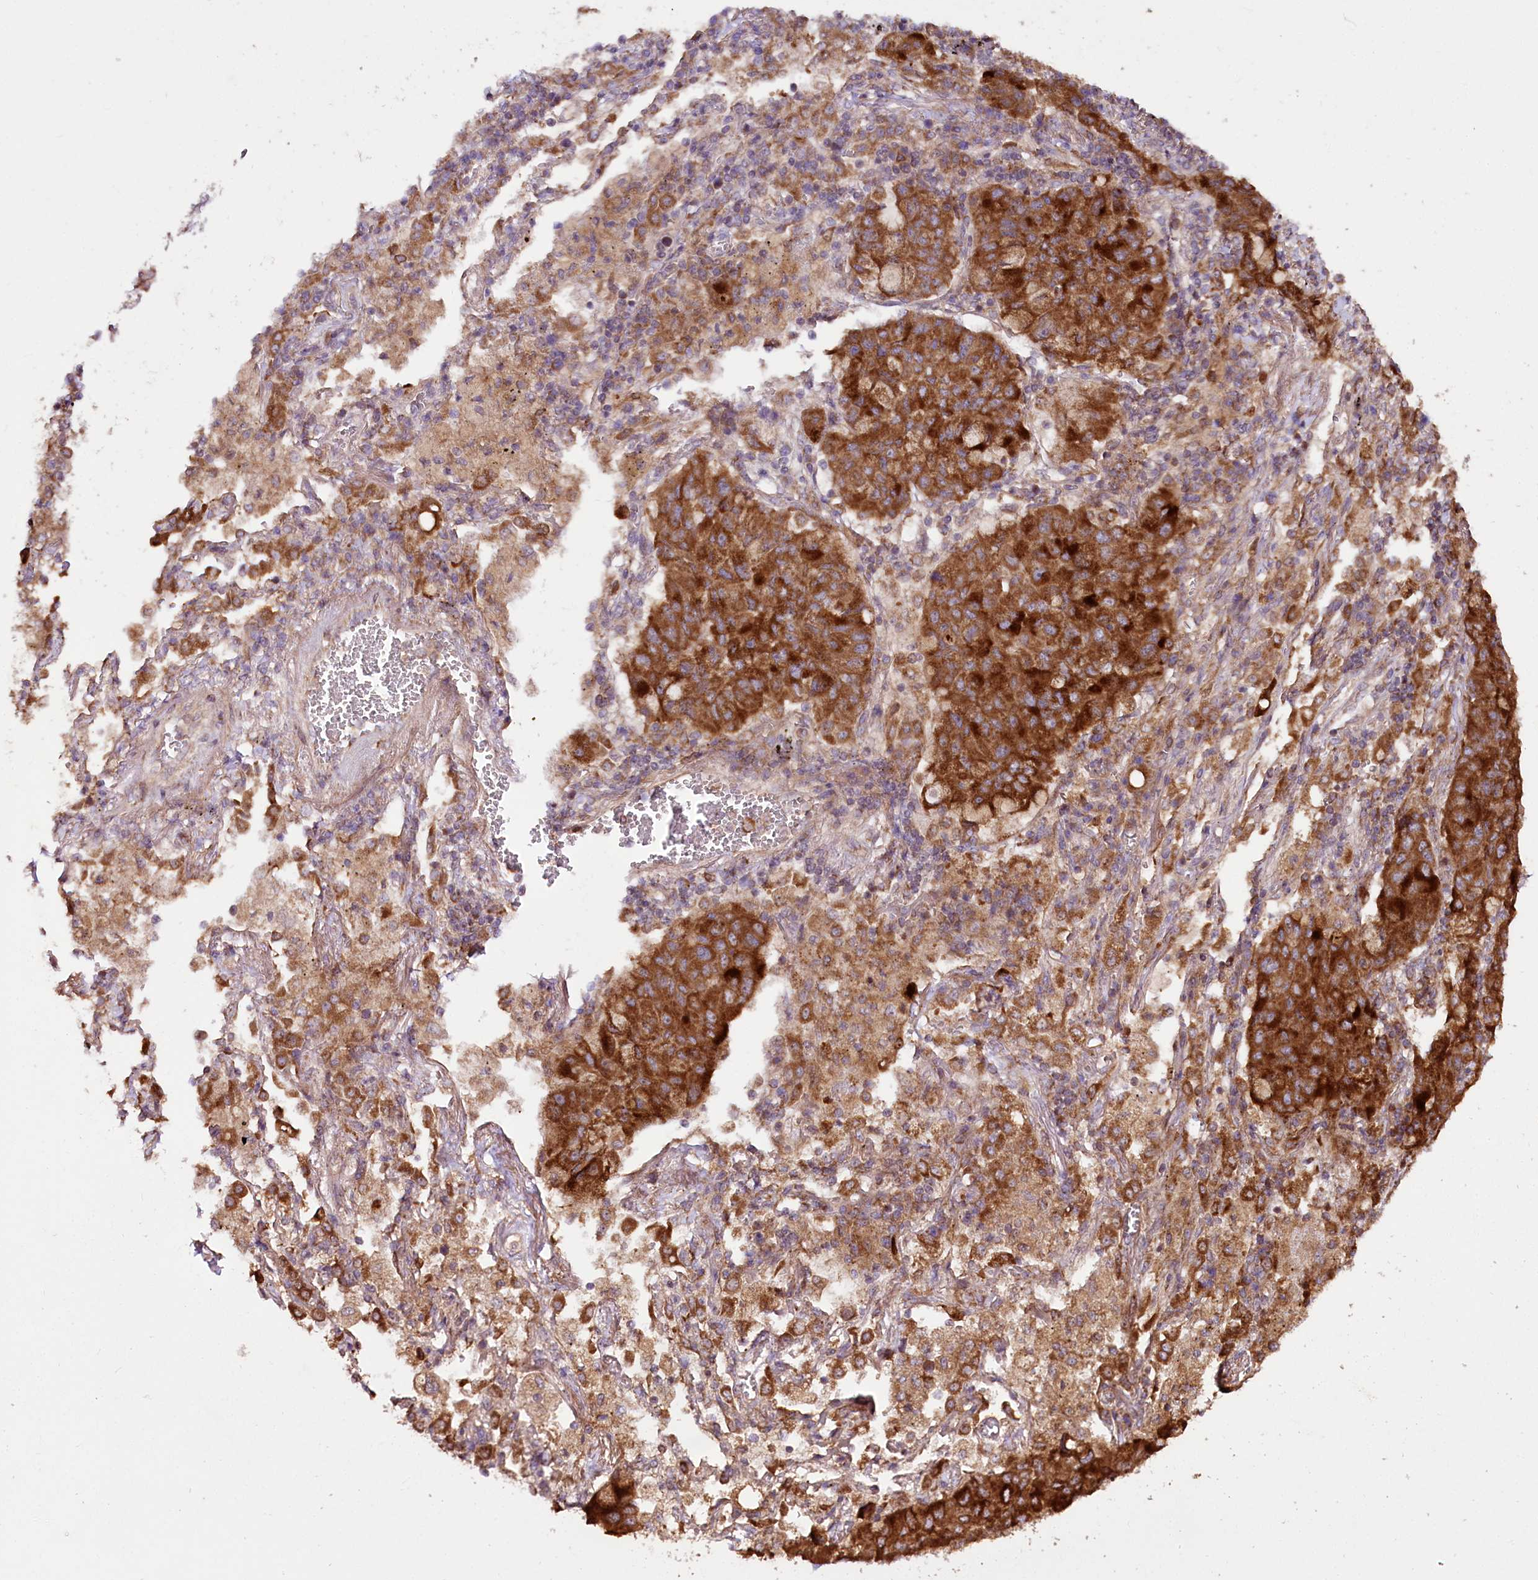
{"staining": {"intensity": "strong", "quantity": ">75%", "location": "cytoplasmic/membranous"}, "tissue": "lung cancer", "cell_type": "Tumor cells", "image_type": "cancer", "snomed": [{"axis": "morphology", "description": "Squamous cell carcinoma, NOS"}, {"axis": "topography", "description": "Lung"}], "caption": "There is high levels of strong cytoplasmic/membranous staining in tumor cells of squamous cell carcinoma (lung), as demonstrated by immunohistochemical staining (brown color).", "gene": "RAB7A", "patient": {"sex": "male", "age": 74}}